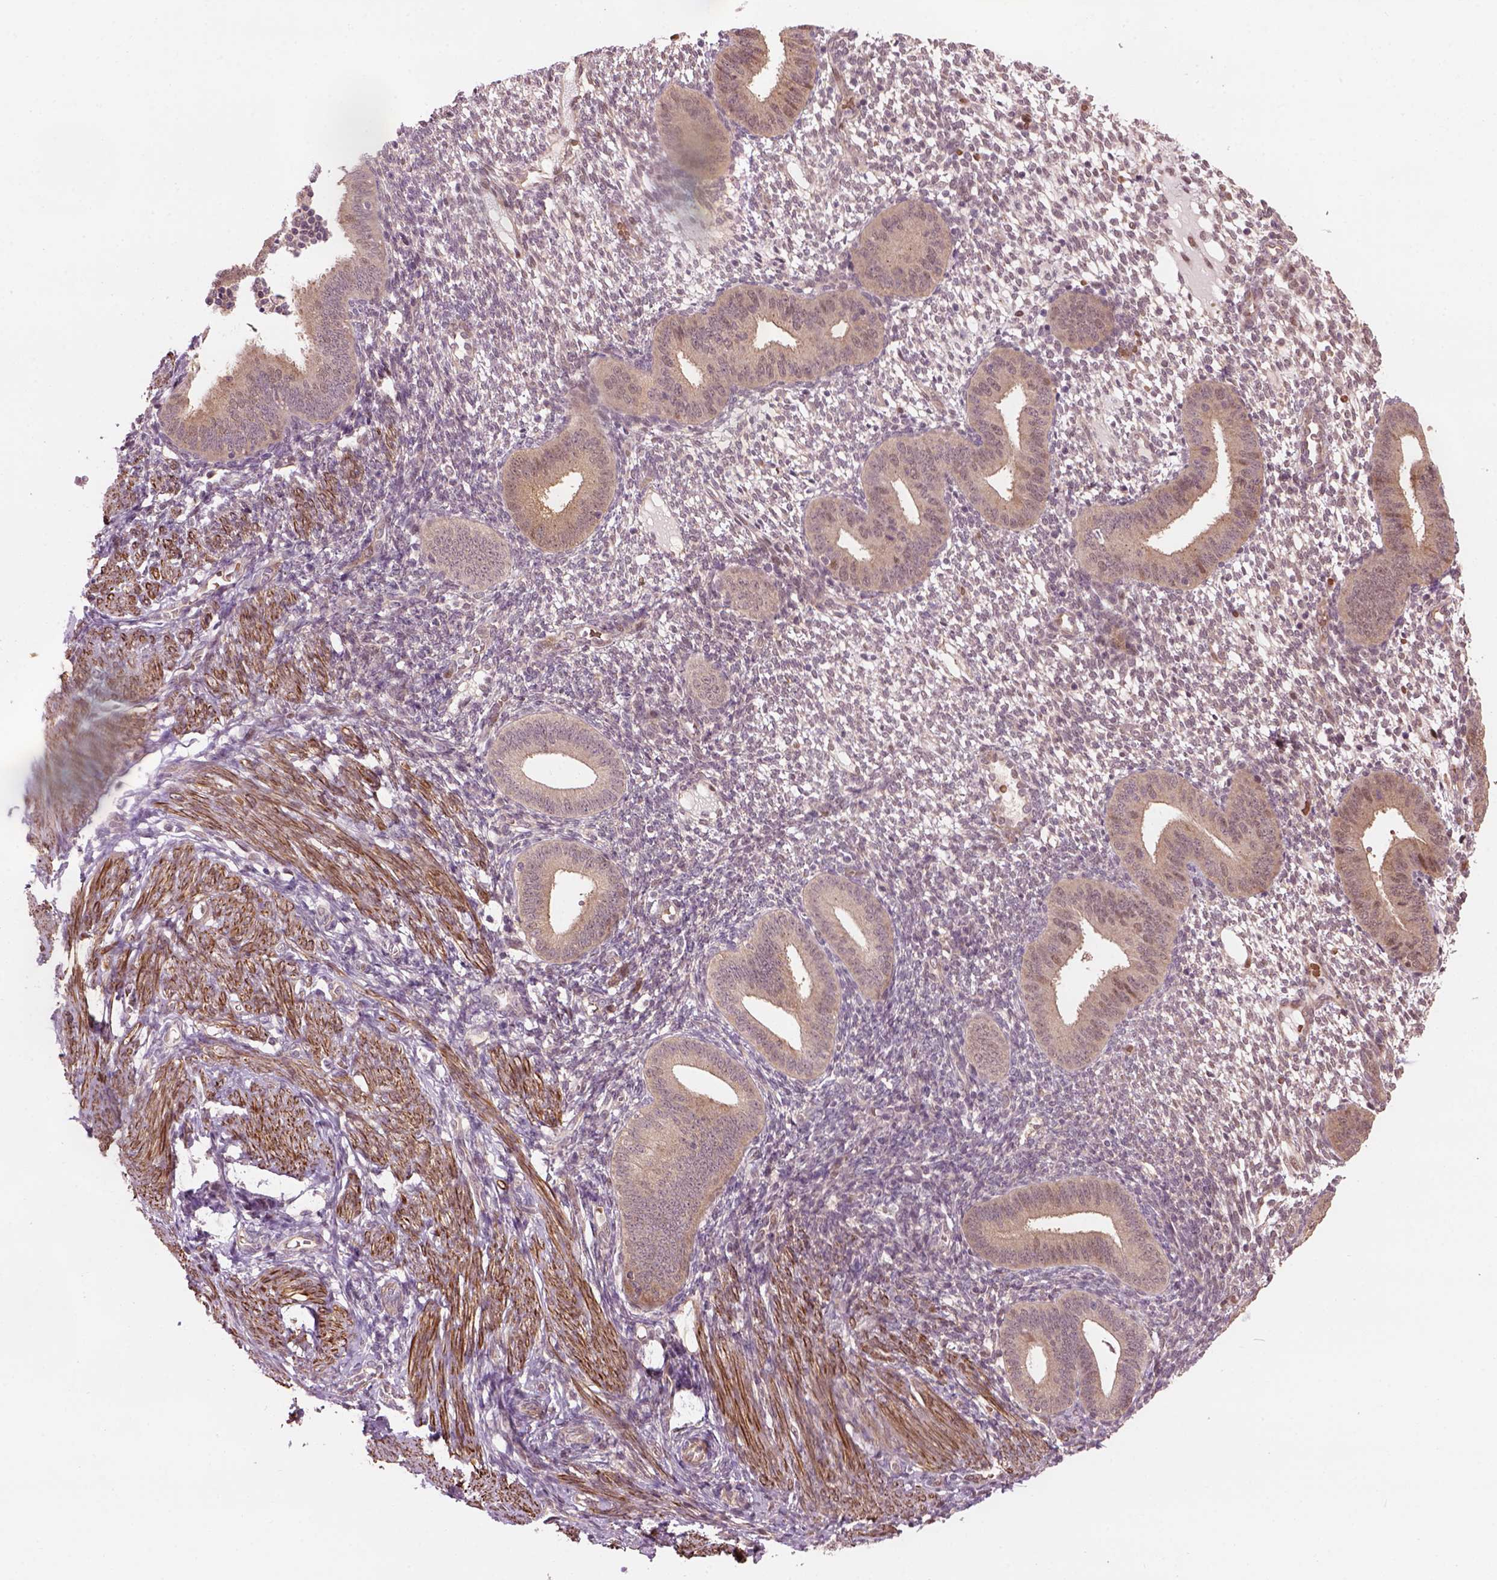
{"staining": {"intensity": "weak", "quantity": "25%-75%", "location": "cytoplasmic/membranous,nuclear"}, "tissue": "endometrium", "cell_type": "Cells in endometrial stroma", "image_type": "normal", "snomed": [{"axis": "morphology", "description": "Normal tissue, NOS"}, {"axis": "topography", "description": "Endometrium"}], "caption": "Weak cytoplasmic/membranous,nuclear protein positivity is present in about 25%-75% of cells in endometrial stroma in endometrium. The protein is stained brown, and the nuclei are stained in blue (DAB (3,3'-diaminobenzidine) IHC with brightfield microscopy, high magnification).", "gene": "PSMD11", "patient": {"sex": "female", "age": 40}}